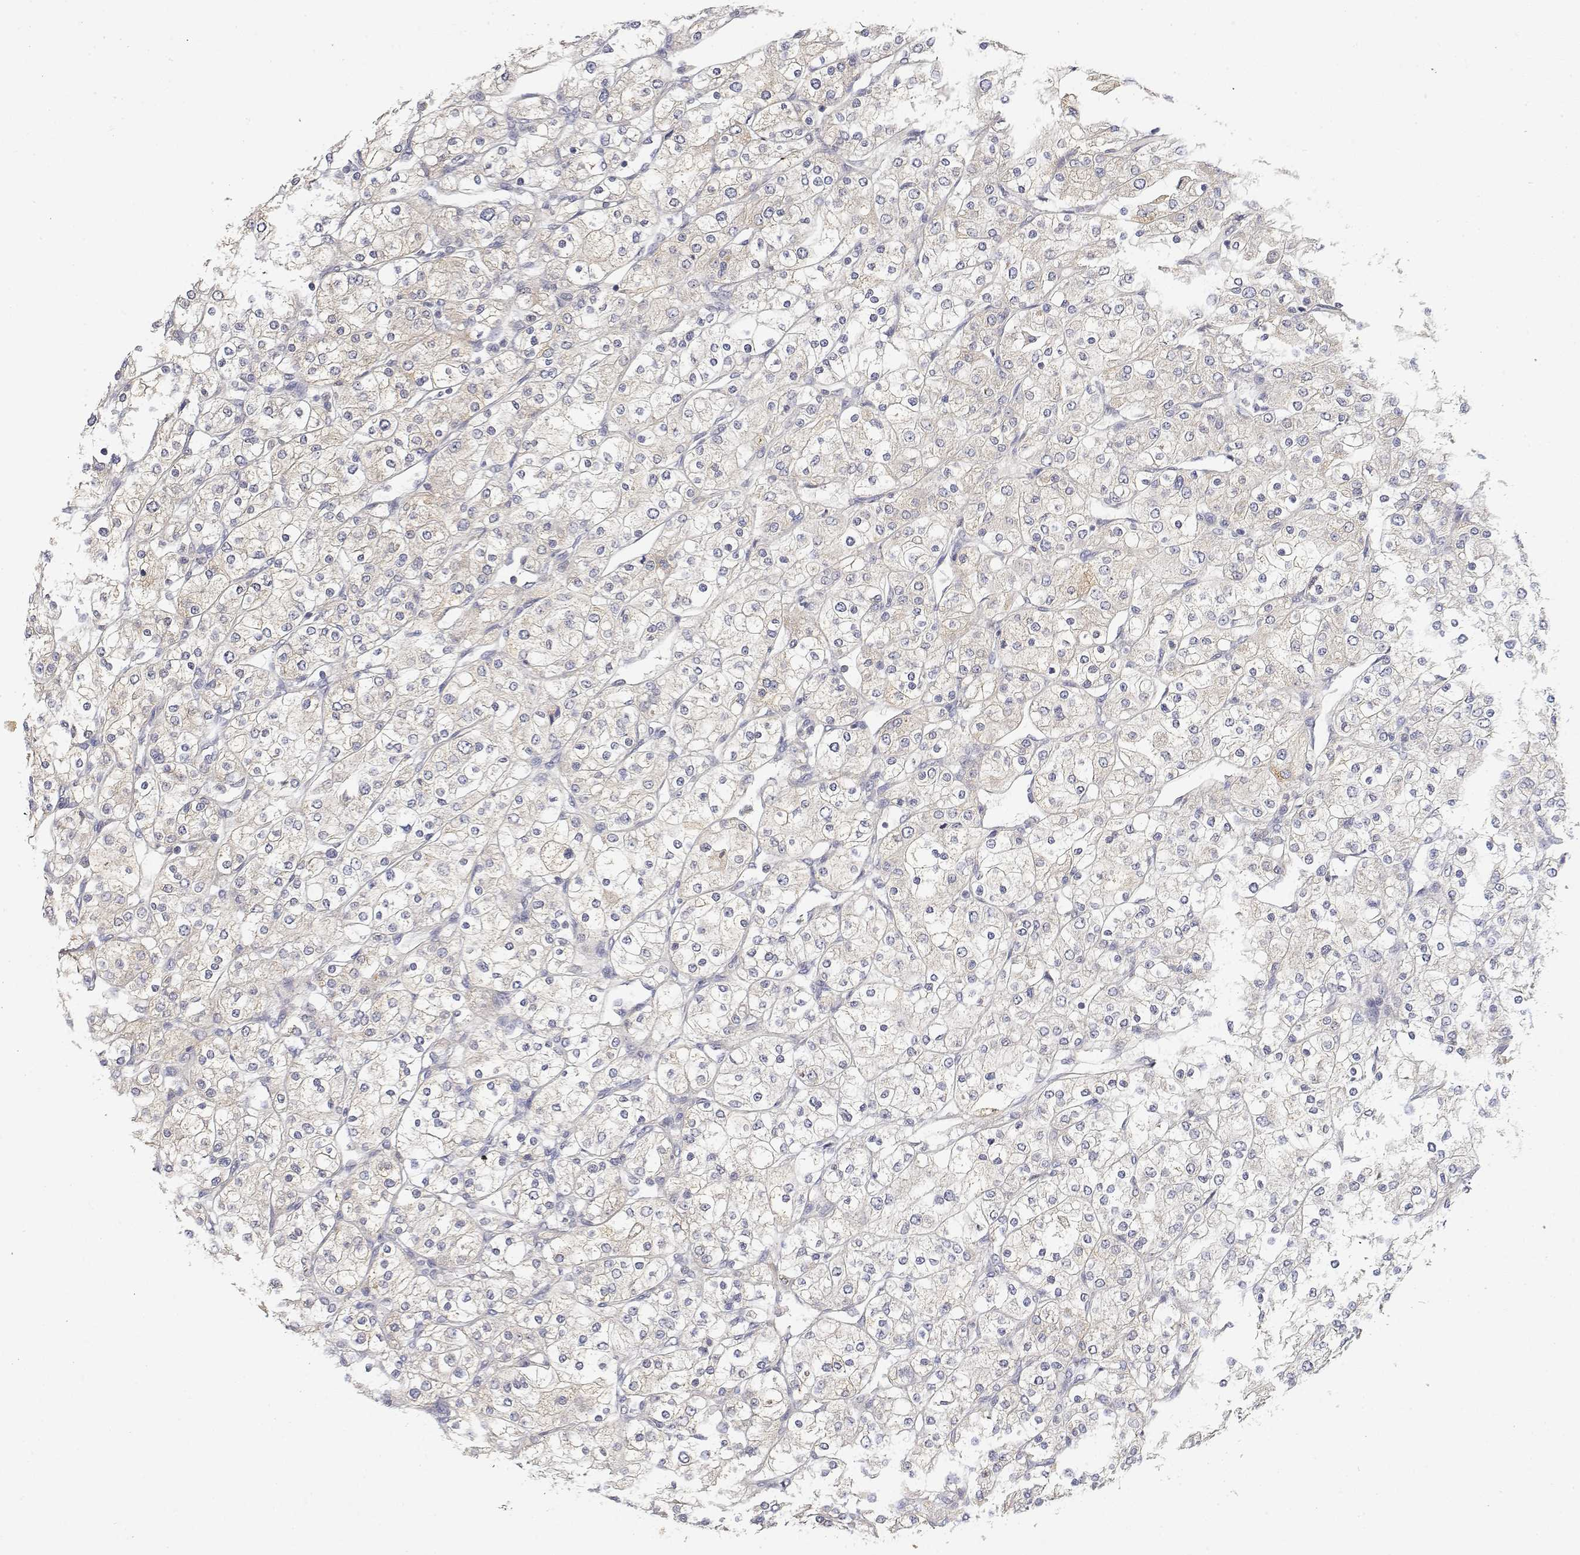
{"staining": {"intensity": "weak", "quantity": "<25%", "location": "cytoplasmic/membranous"}, "tissue": "renal cancer", "cell_type": "Tumor cells", "image_type": "cancer", "snomed": [{"axis": "morphology", "description": "Adenocarcinoma, NOS"}, {"axis": "topography", "description": "Kidney"}], "caption": "DAB immunohistochemical staining of human renal cancer shows no significant staining in tumor cells.", "gene": "LONRF3", "patient": {"sex": "male", "age": 80}}